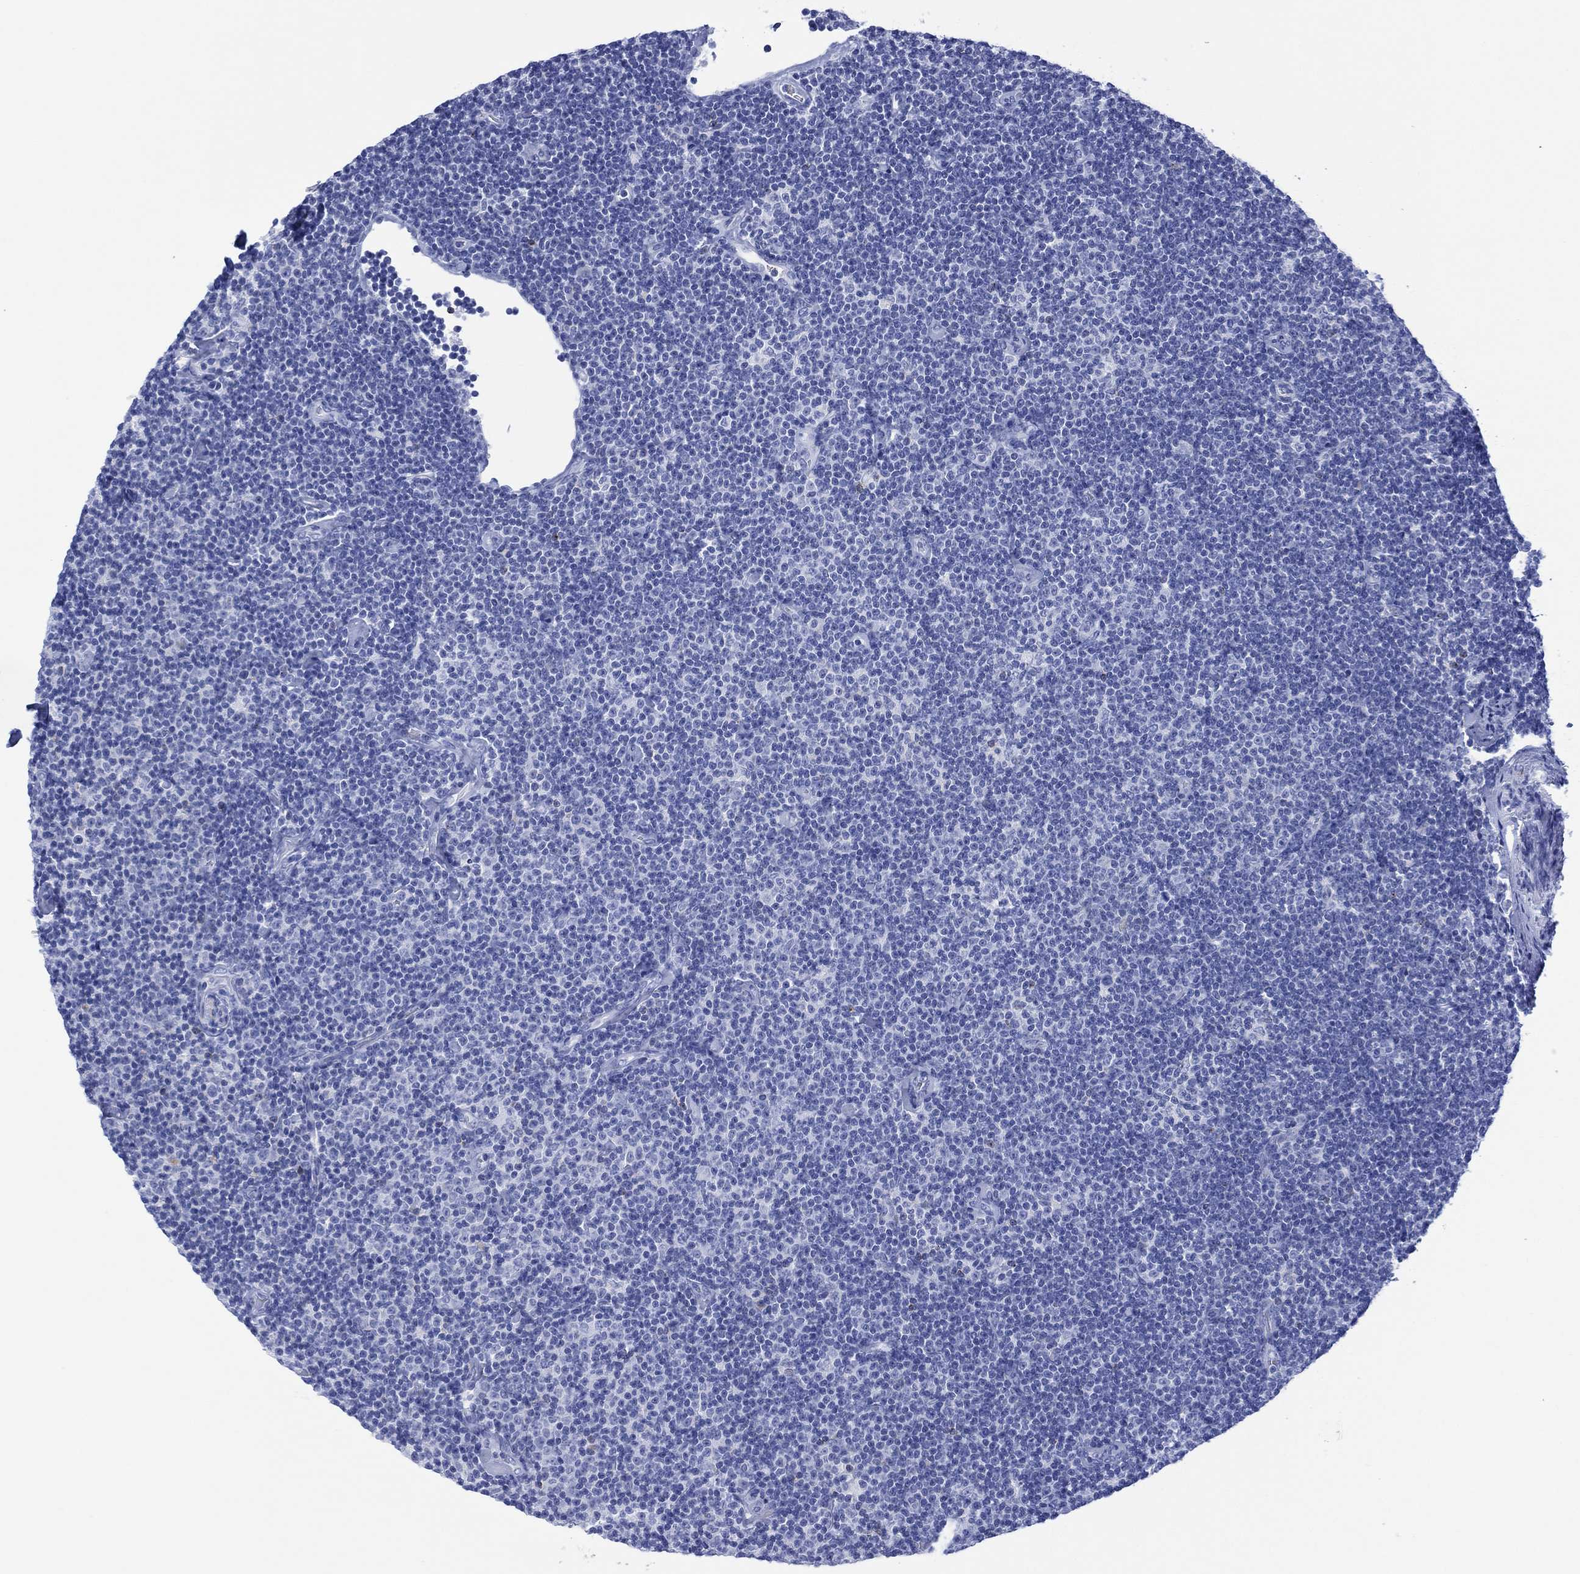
{"staining": {"intensity": "negative", "quantity": "none", "location": "none"}, "tissue": "lymphoma", "cell_type": "Tumor cells", "image_type": "cancer", "snomed": [{"axis": "morphology", "description": "Malignant lymphoma, non-Hodgkin's type, Low grade"}, {"axis": "topography", "description": "Lymph node"}], "caption": "Immunohistochemistry (IHC) of lymphoma shows no positivity in tumor cells.", "gene": "DPP4", "patient": {"sex": "male", "age": 81}}